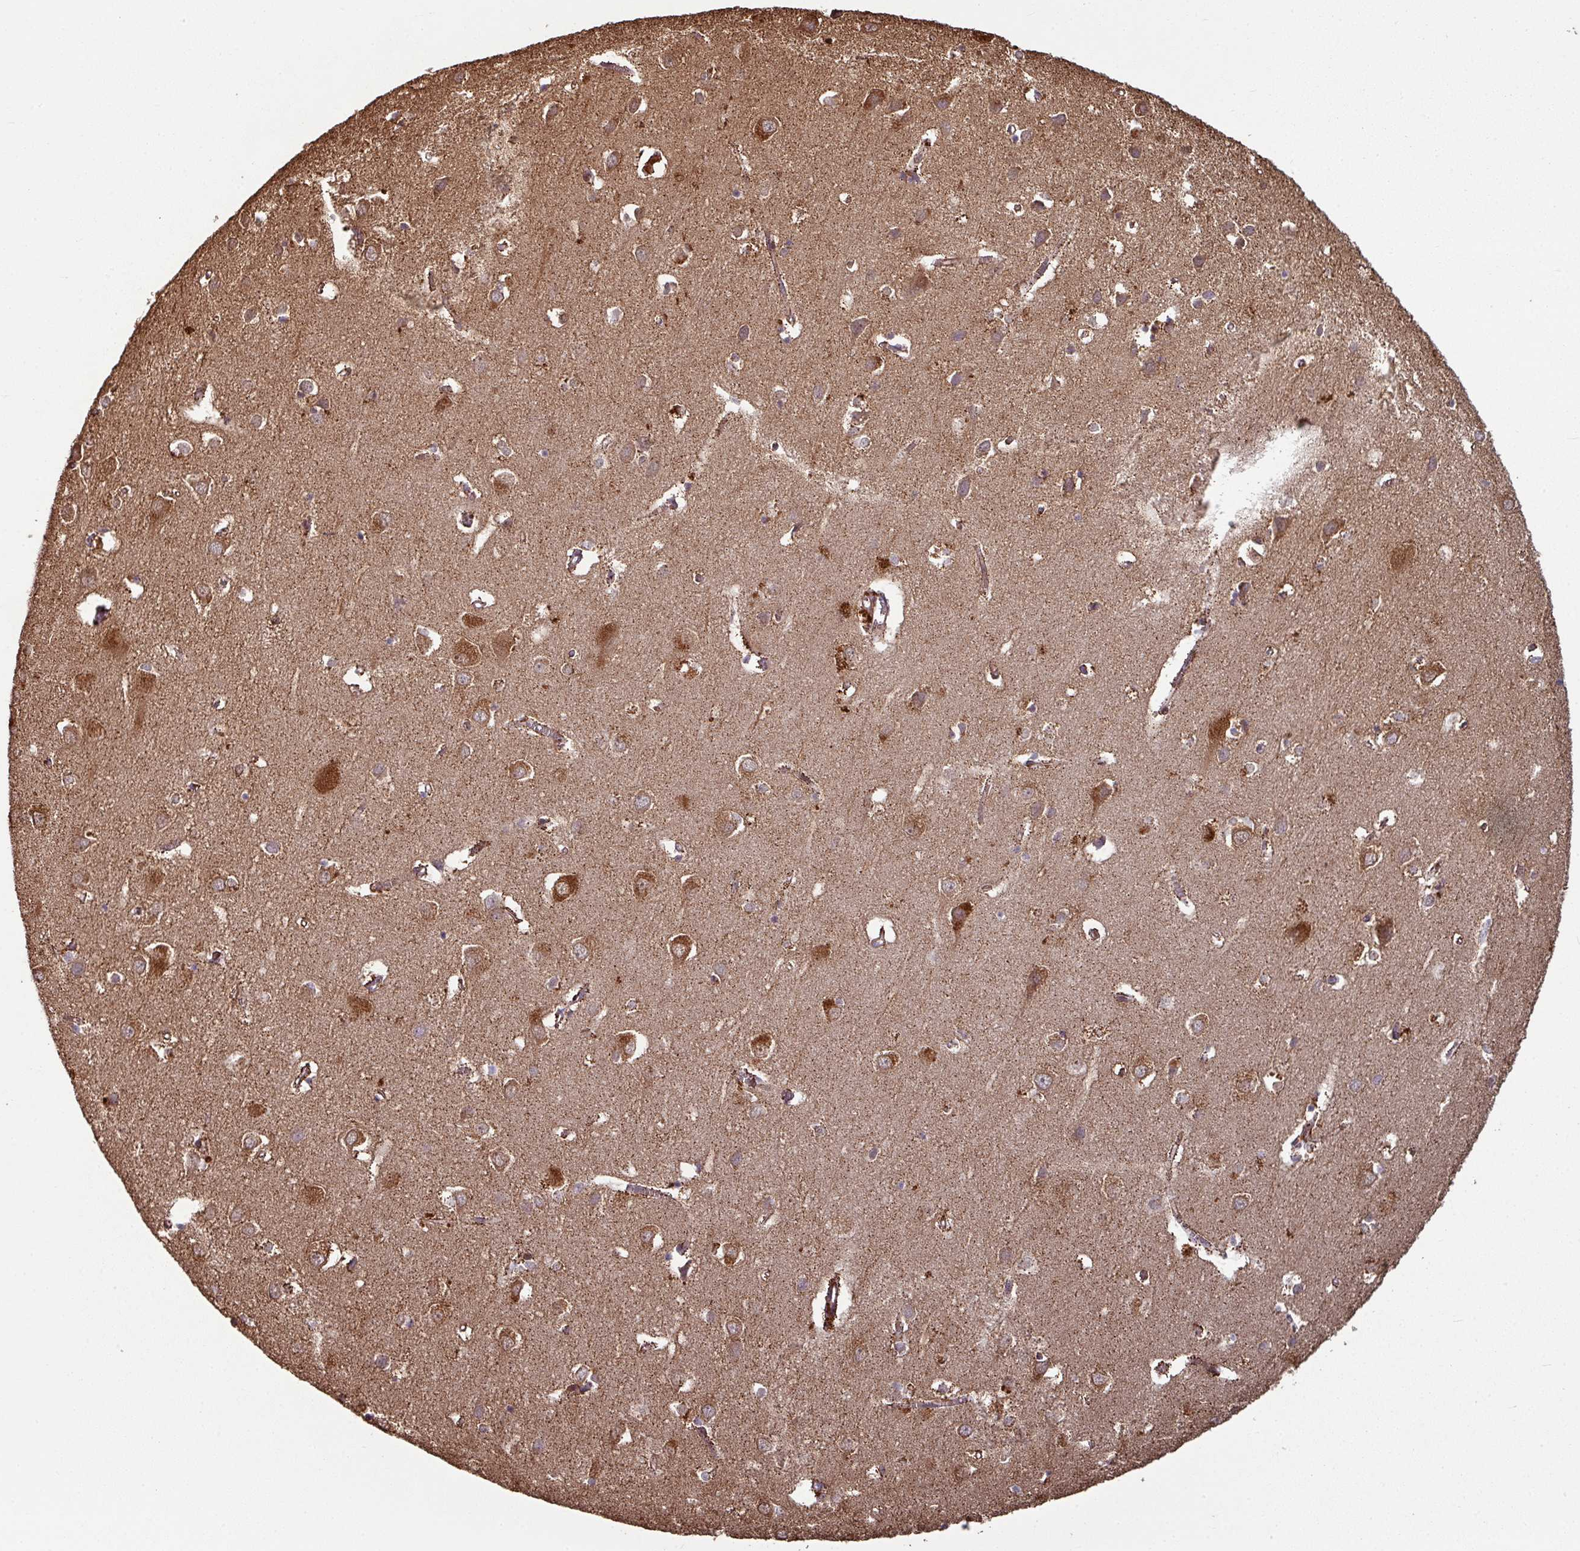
{"staining": {"intensity": "moderate", "quantity": ">75%", "location": "cytoplasmic/membranous"}, "tissue": "cerebral cortex", "cell_type": "Endothelial cells", "image_type": "normal", "snomed": [{"axis": "morphology", "description": "Normal tissue, NOS"}, {"axis": "topography", "description": "Cerebral cortex"}], "caption": "Human cerebral cortex stained for a protein (brown) reveals moderate cytoplasmic/membranous positive positivity in approximately >75% of endothelial cells.", "gene": "NHSL2", "patient": {"sex": "male", "age": 70}}